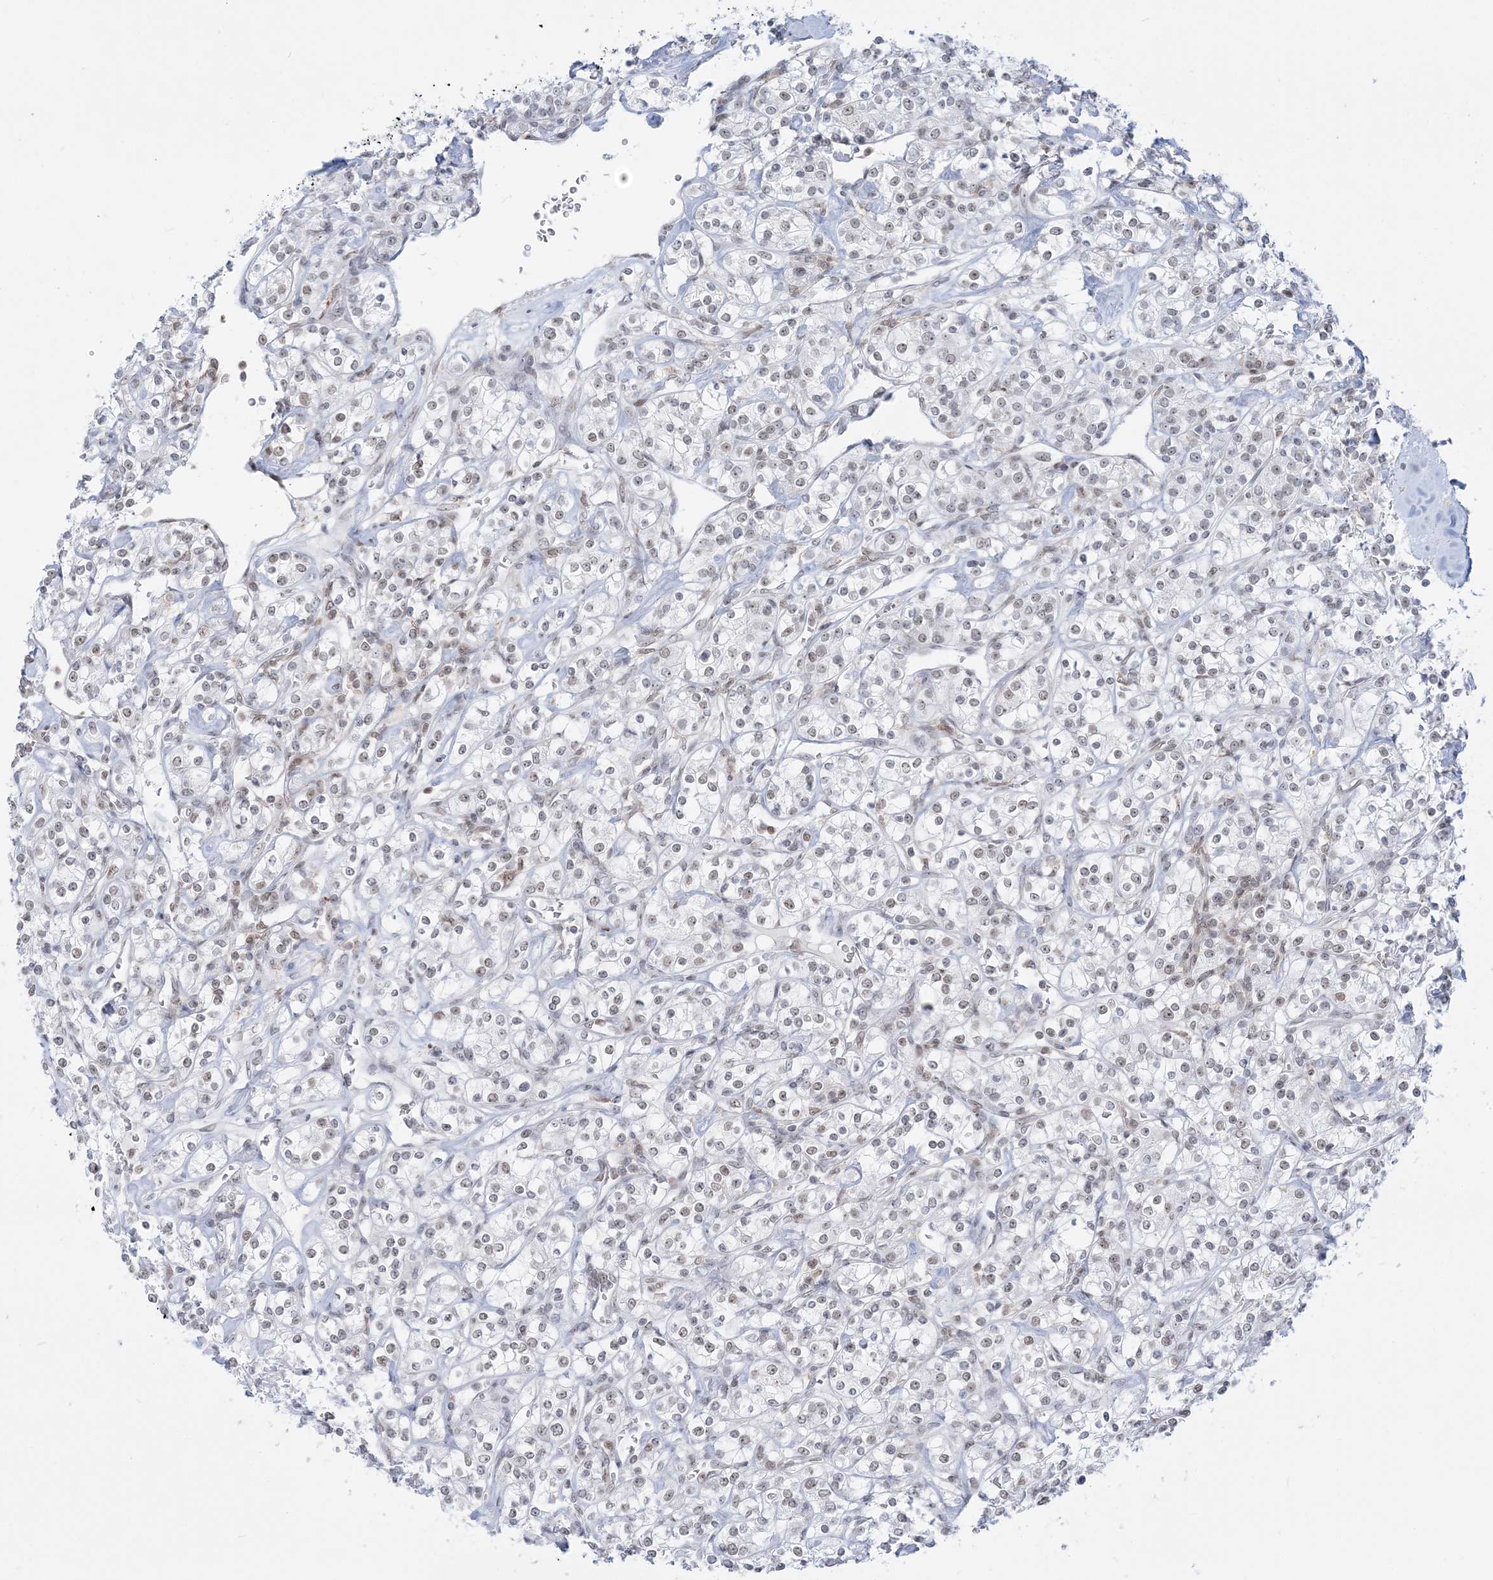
{"staining": {"intensity": "weak", "quantity": "<25%", "location": "nuclear"}, "tissue": "renal cancer", "cell_type": "Tumor cells", "image_type": "cancer", "snomed": [{"axis": "morphology", "description": "Adenocarcinoma, NOS"}, {"axis": "topography", "description": "Kidney"}], "caption": "Renal cancer (adenocarcinoma) was stained to show a protein in brown. There is no significant positivity in tumor cells. (DAB IHC with hematoxylin counter stain).", "gene": "DDX21", "patient": {"sex": "male", "age": 77}}